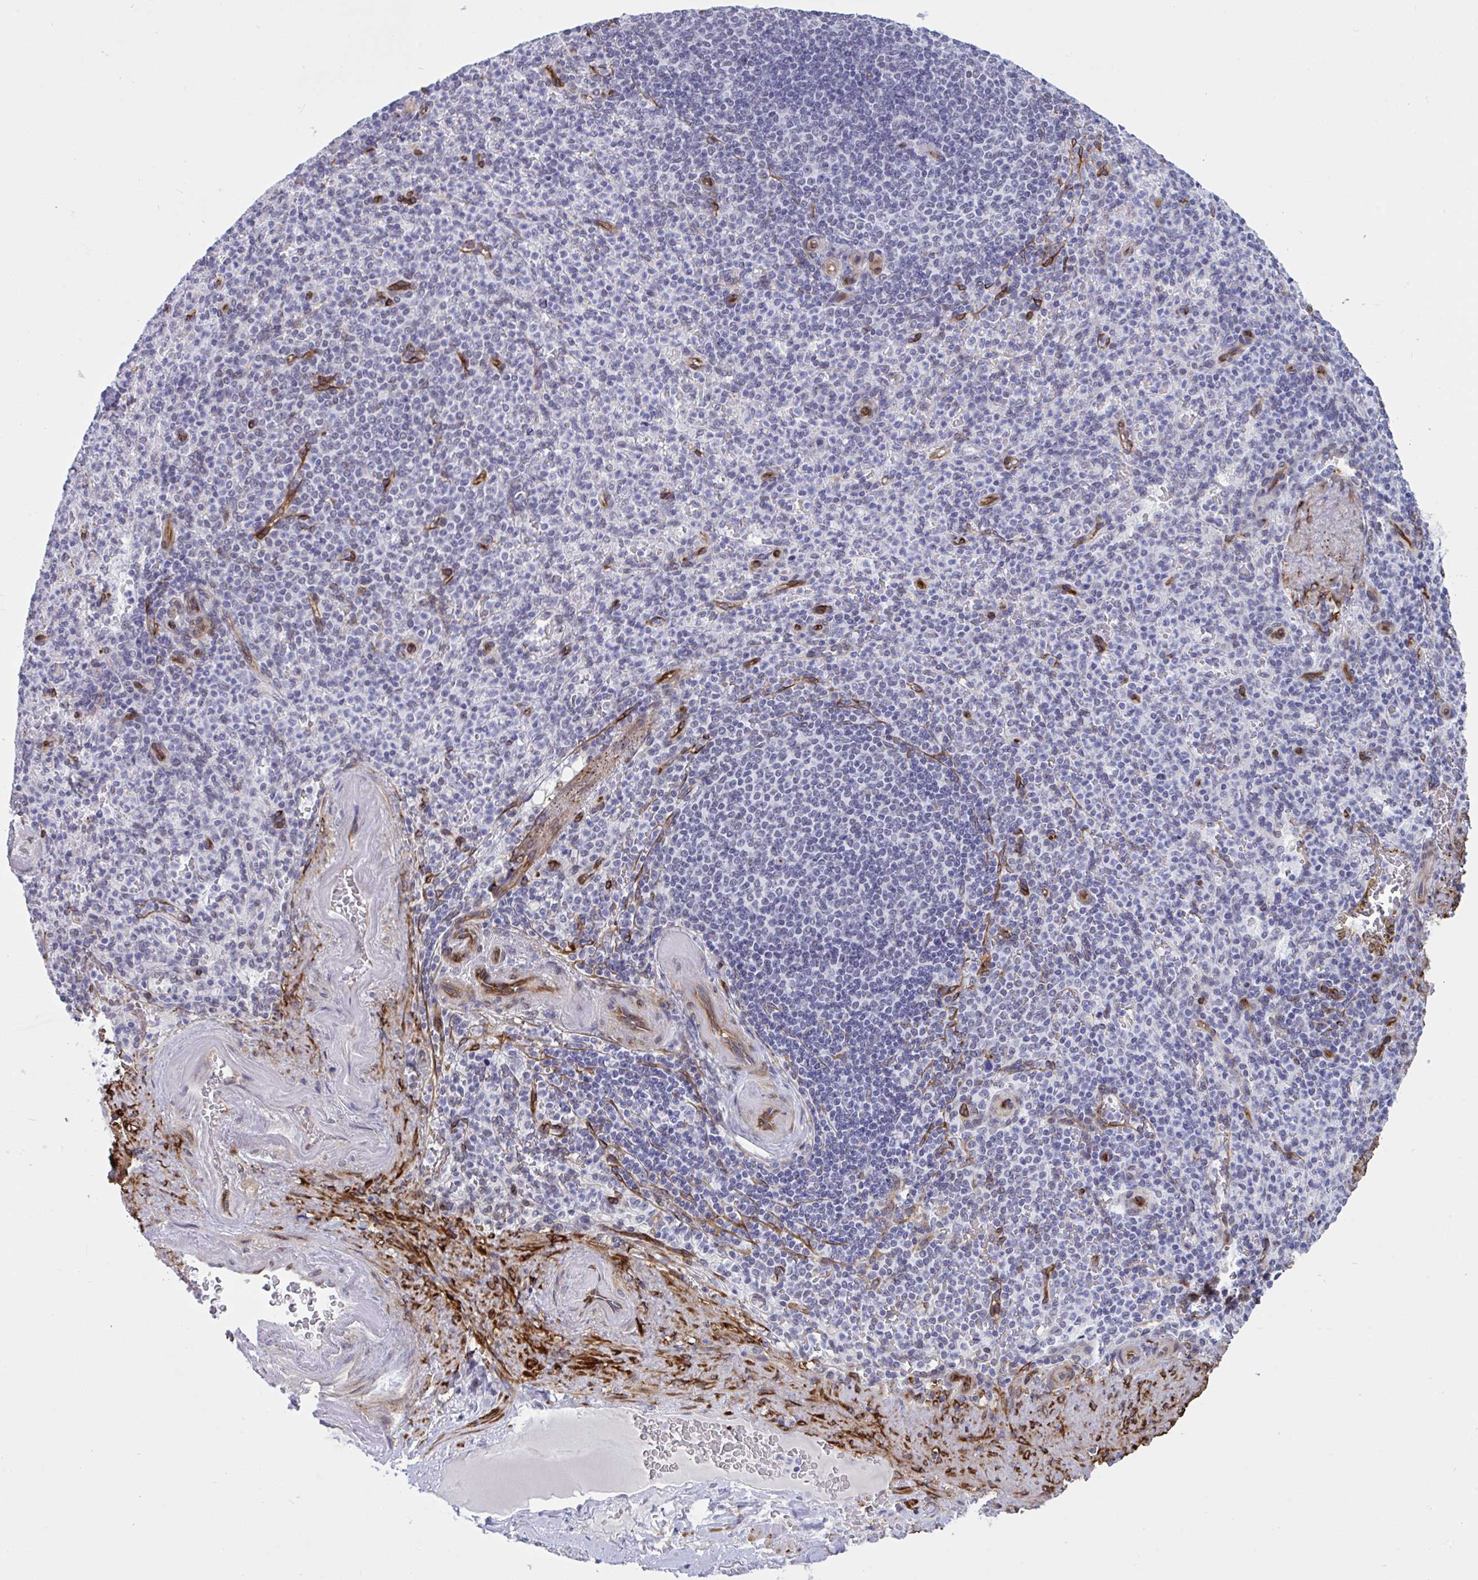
{"staining": {"intensity": "negative", "quantity": "none", "location": "none"}, "tissue": "spleen", "cell_type": "Cells in red pulp", "image_type": "normal", "snomed": [{"axis": "morphology", "description": "Normal tissue, NOS"}, {"axis": "topography", "description": "Spleen"}], "caption": "DAB (3,3'-diaminobenzidine) immunohistochemical staining of unremarkable human spleen demonstrates no significant expression in cells in red pulp. The staining was performed using DAB to visualize the protein expression in brown, while the nuclei were stained in blue with hematoxylin (Magnification: 20x).", "gene": "EML1", "patient": {"sex": "female", "age": 74}}